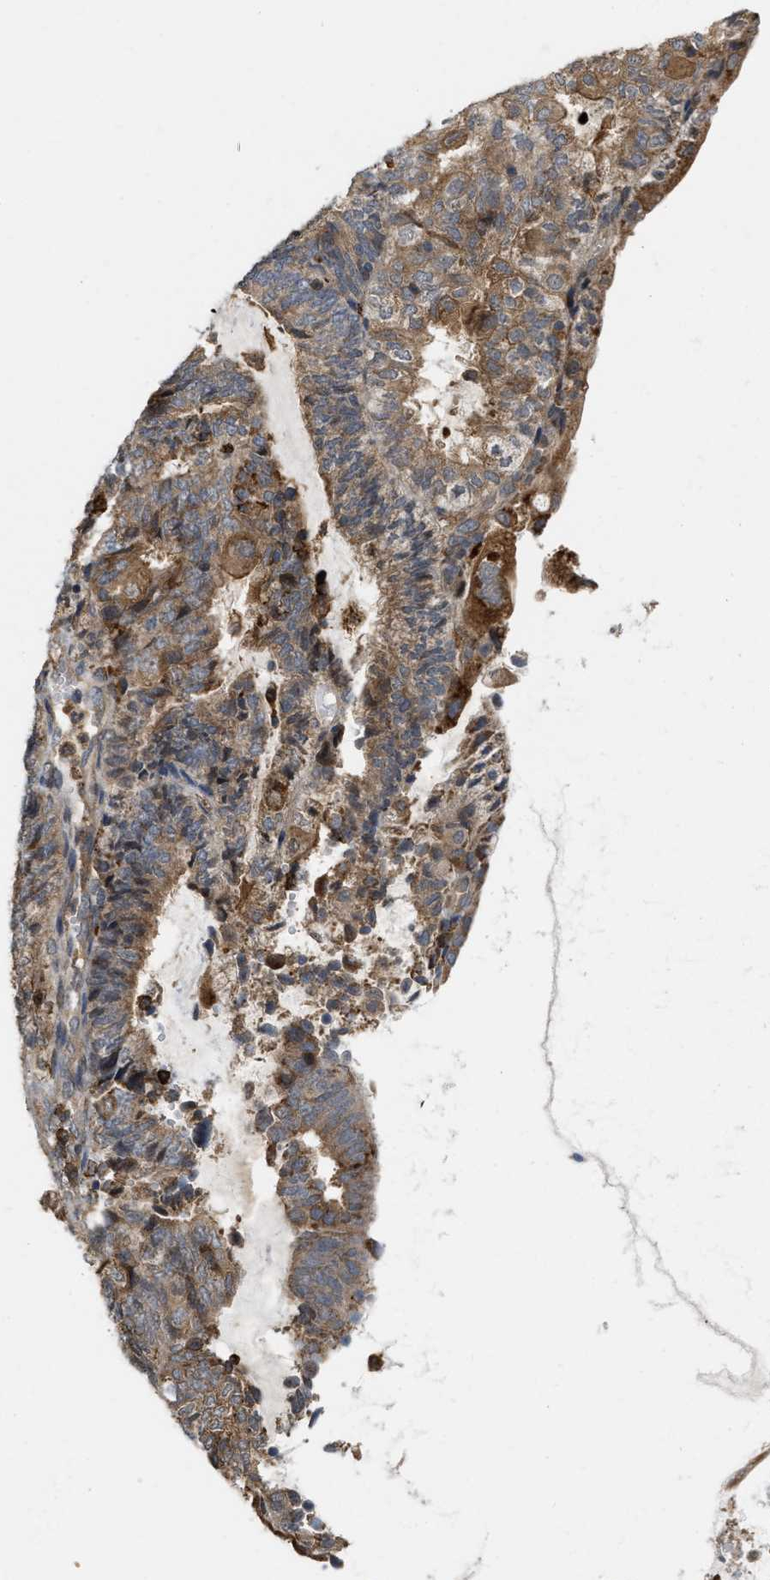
{"staining": {"intensity": "strong", "quantity": ">75%", "location": "cytoplasmic/membranous"}, "tissue": "endometrial cancer", "cell_type": "Tumor cells", "image_type": "cancer", "snomed": [{"axis": "morphology", "description": "Adenocarcinoma, NOS"}, {"axis": "topography", "description": "Endometrium"}], "caption": "Immunohistochemistry (IHC) image of endometrial cancer (adenocarcinoma) stained for a protein (brown), which demonstrates high levels of strong cytoplasmic/membranous staining in about >75% of tumor cells.", "gene": "IQCE", "patient": {"sex": "female", "age": 81}}